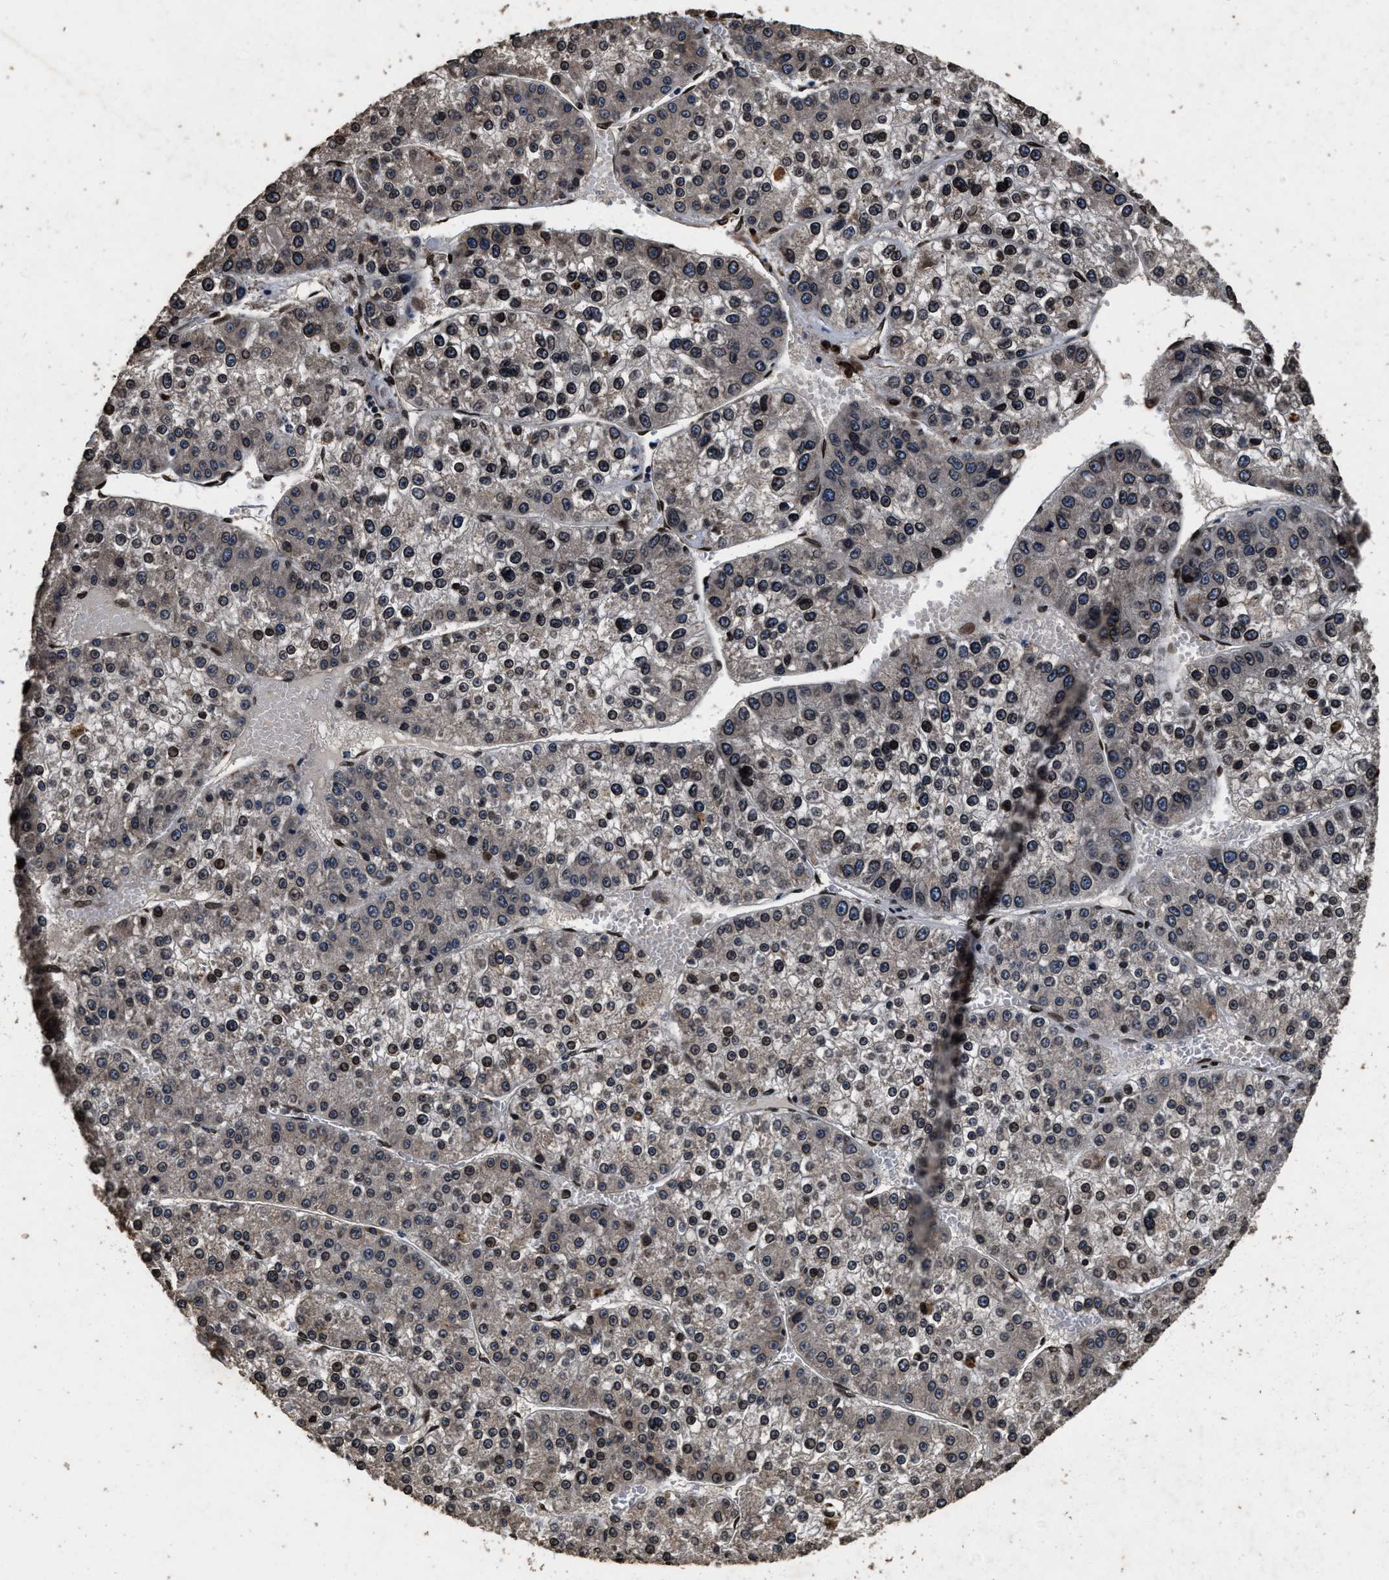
{"staining": {"intensity": "moderate", "quantity": "25%-75%", "location": "cytoplasmic/membranous,nuclear"}, "tissue": "liver cancer", "cell_type": "Tumor cells", "image_type": "cancer", "snomed": [{"axis": "morphology", "description": "Carcinoma, Hepatocellular, NOS"}, {"axis": "topography", "description": "Liver"}], "caption": "This is a histology image of immunohistochemistry (IHC) staining of hepatocellular carcinoma (liver), which shows moderate expression in the cytoplasmic/membranous and nuclear of tumor cells.", "gene": "ACCS", "patient": {"sex": "female", "age": 73}}